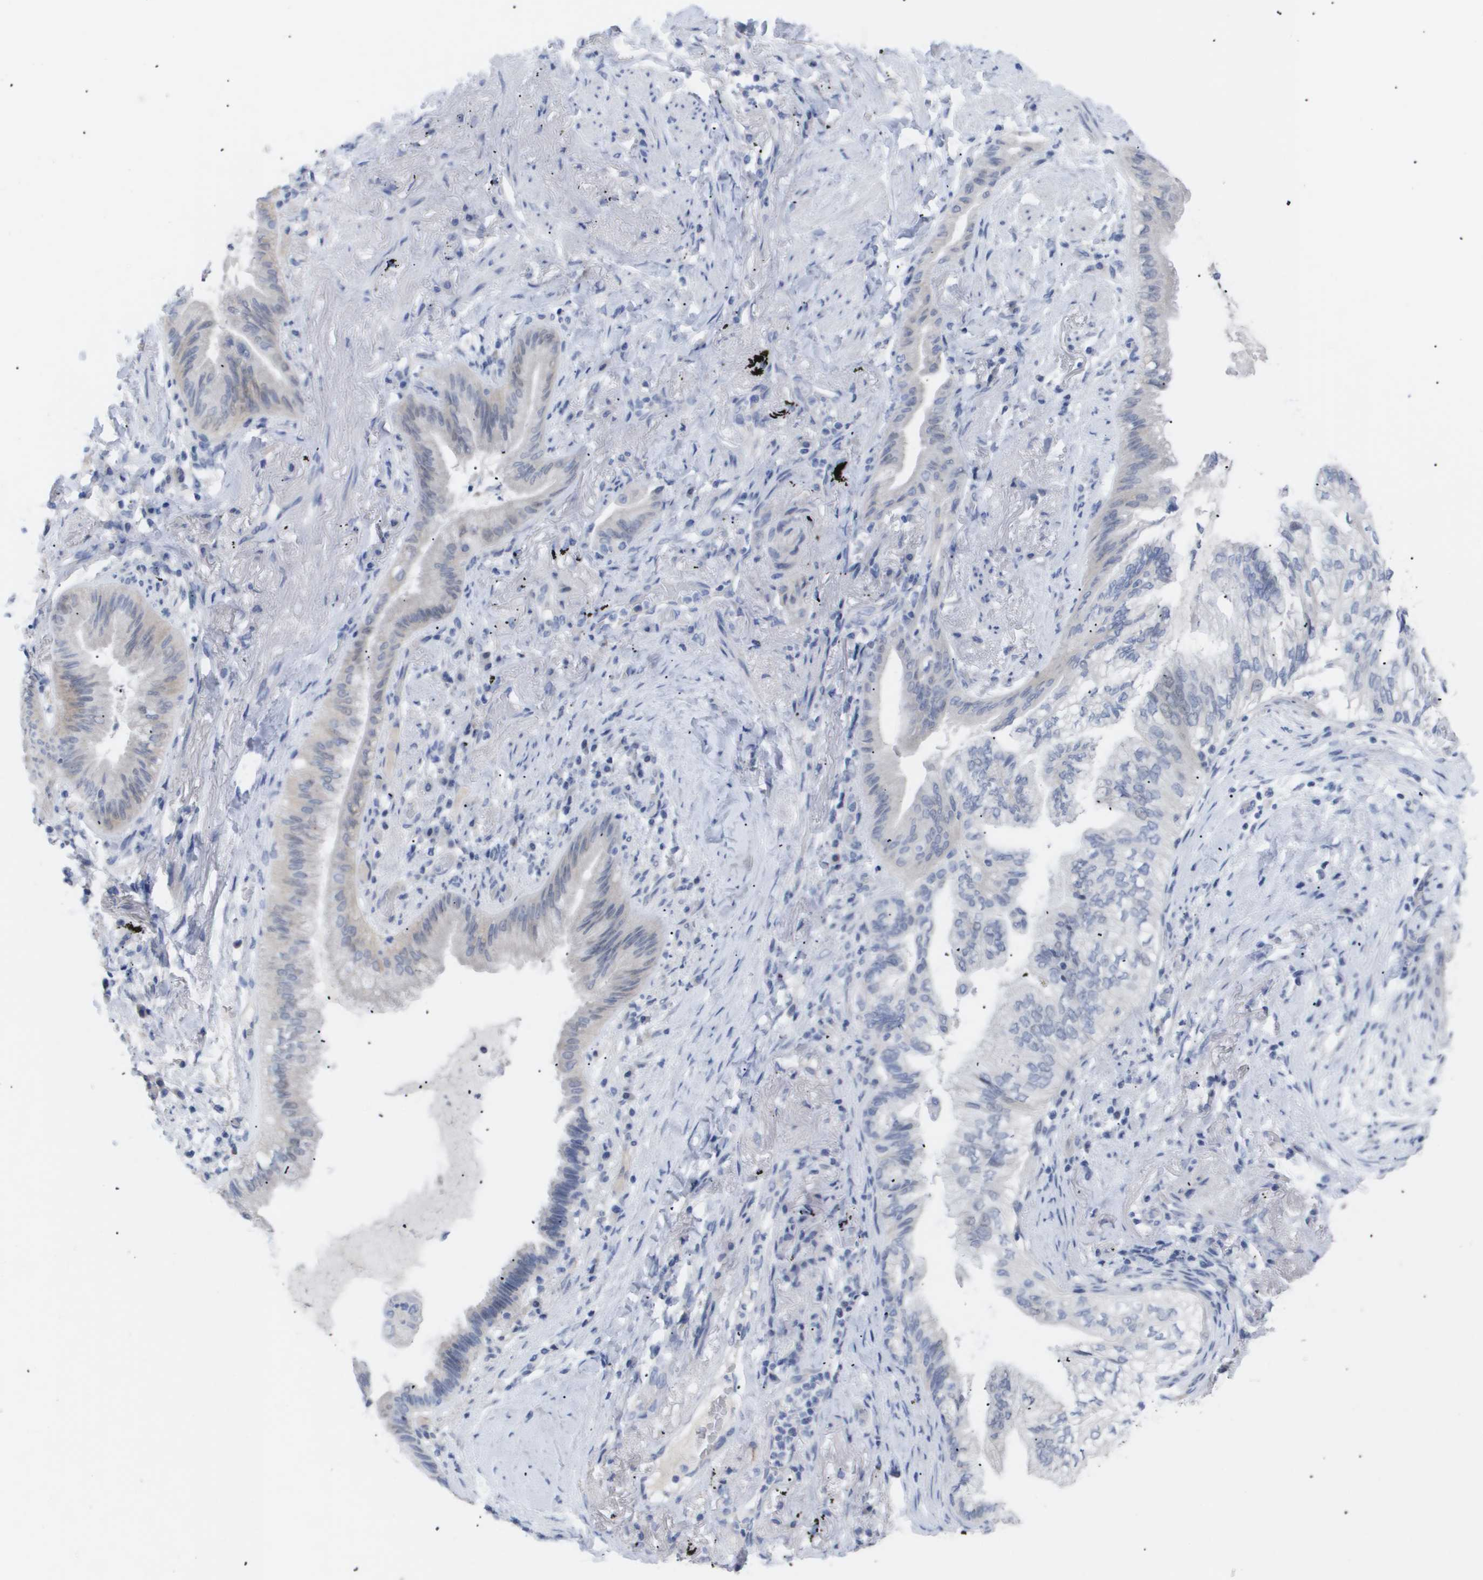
{"staining": {"intensity": "negative", "quantity": "none", "location": "none"}, "tissue": "lung cancer", "cell_type": "Tumor cells", "image_type": "cancer", "snomed": [{"axis": "morphology", "description": "Normal tissue, NOS"}, {"axis": "morphology", "description": "Adenocarcinoma, NOS"}, {"axis": "topography", "description": "Bronchus"}, {"axis": "topography", "description": "Lung"}], "caption": "Image shows no protein positivity in tumor cells of adenocarcinoma (lung) tissue.", "gene": "CAV3", "patient": {"sex": "female", "age": 70}}